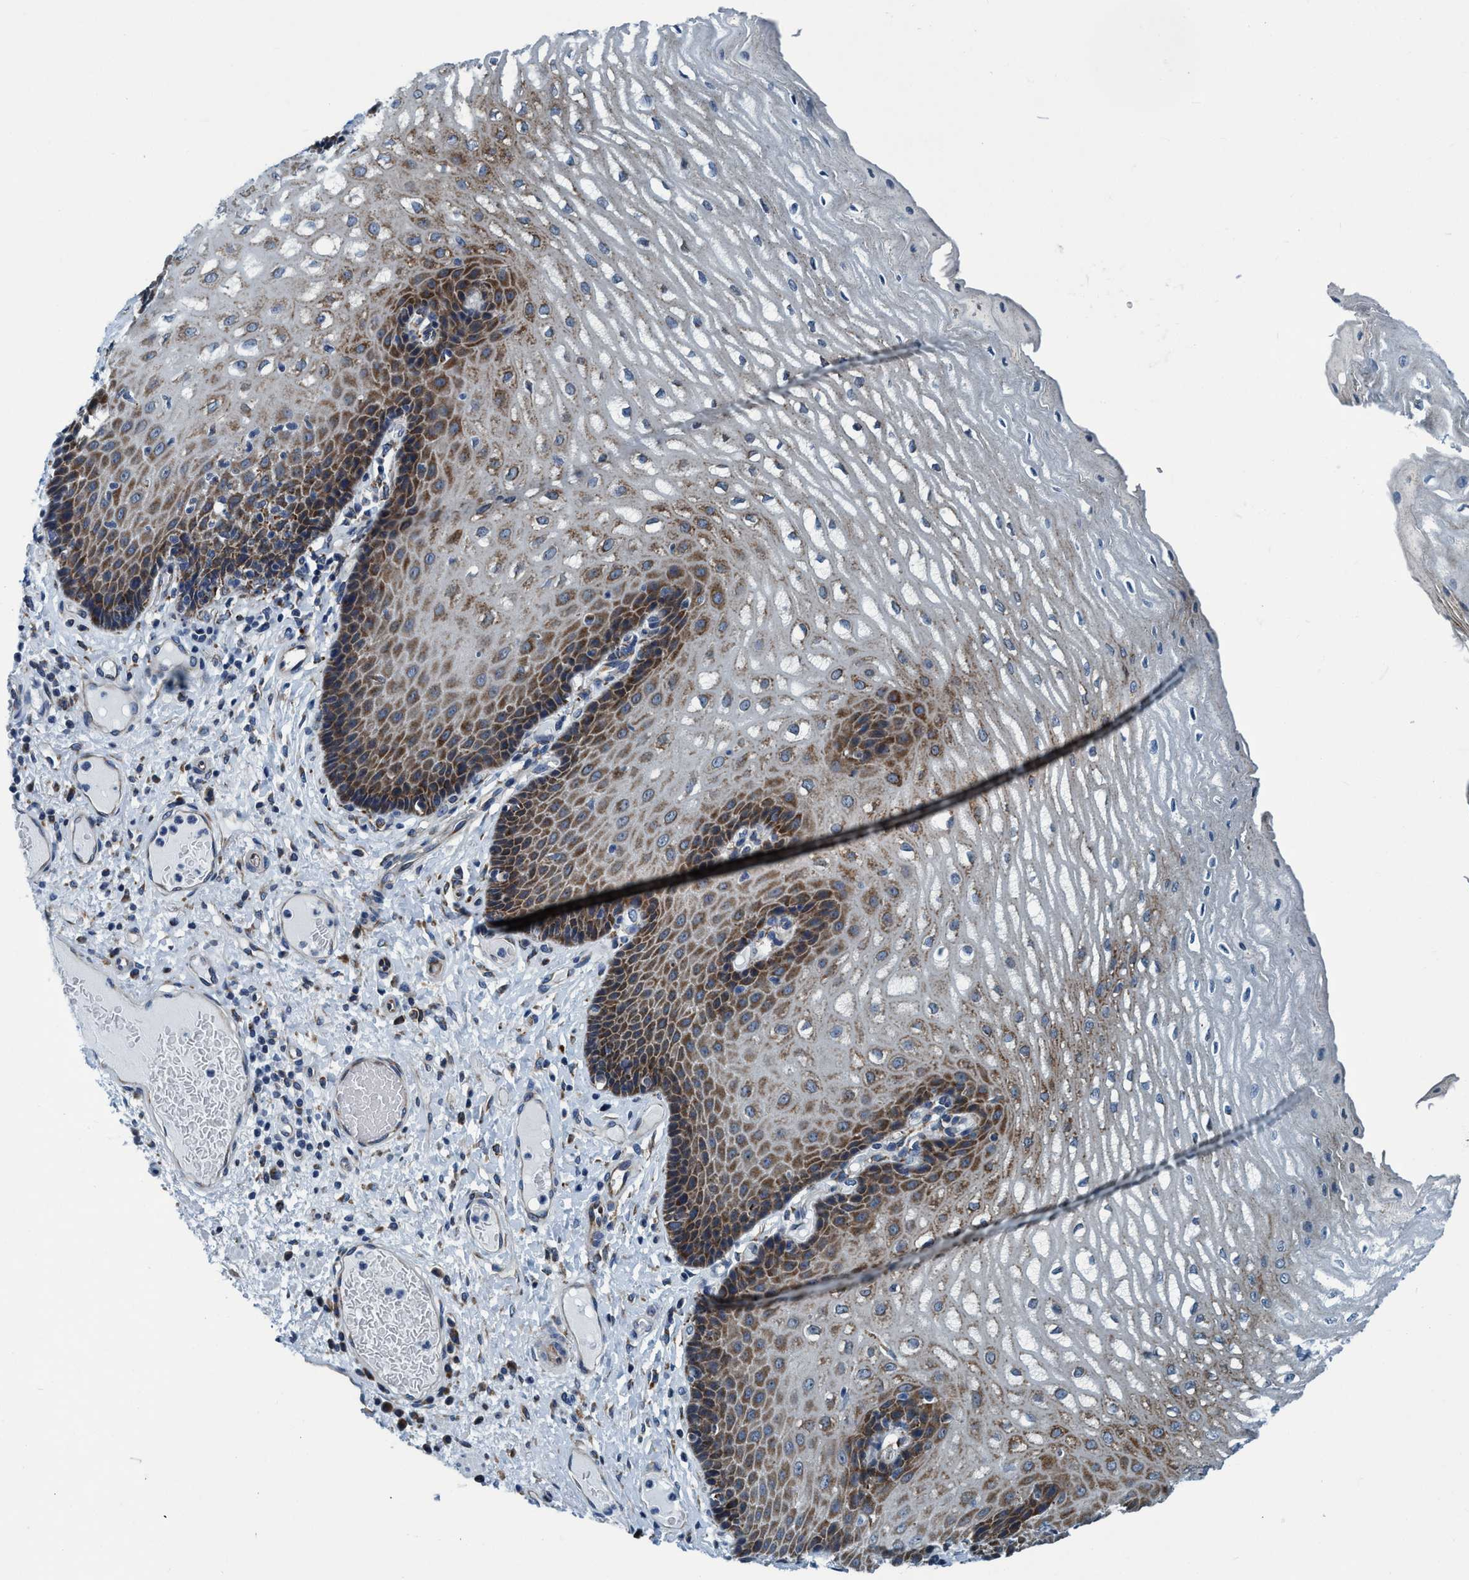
{"staining": {"intensity": "moderate", "quantity": "25%-75%", "location": "cytoplasmic/membranous"}, "tissue": "esophagus", "cell_type": "Squamous epithelial cells", "image_type": "normal", "snomed": [{"axis": "morphology", "description": "Normal tissue, NOS"}, {"axis": "topography", "description": "Esophagus"}], "caption": "Human esophagus stained with a brown dye demonstrates moderate cytoplasmic/membranous positive expression in approximately 25%-75% of squamous epithelial cells.", "gene": "ARMC9", "patient": {"sex": "male", "age": 54}}